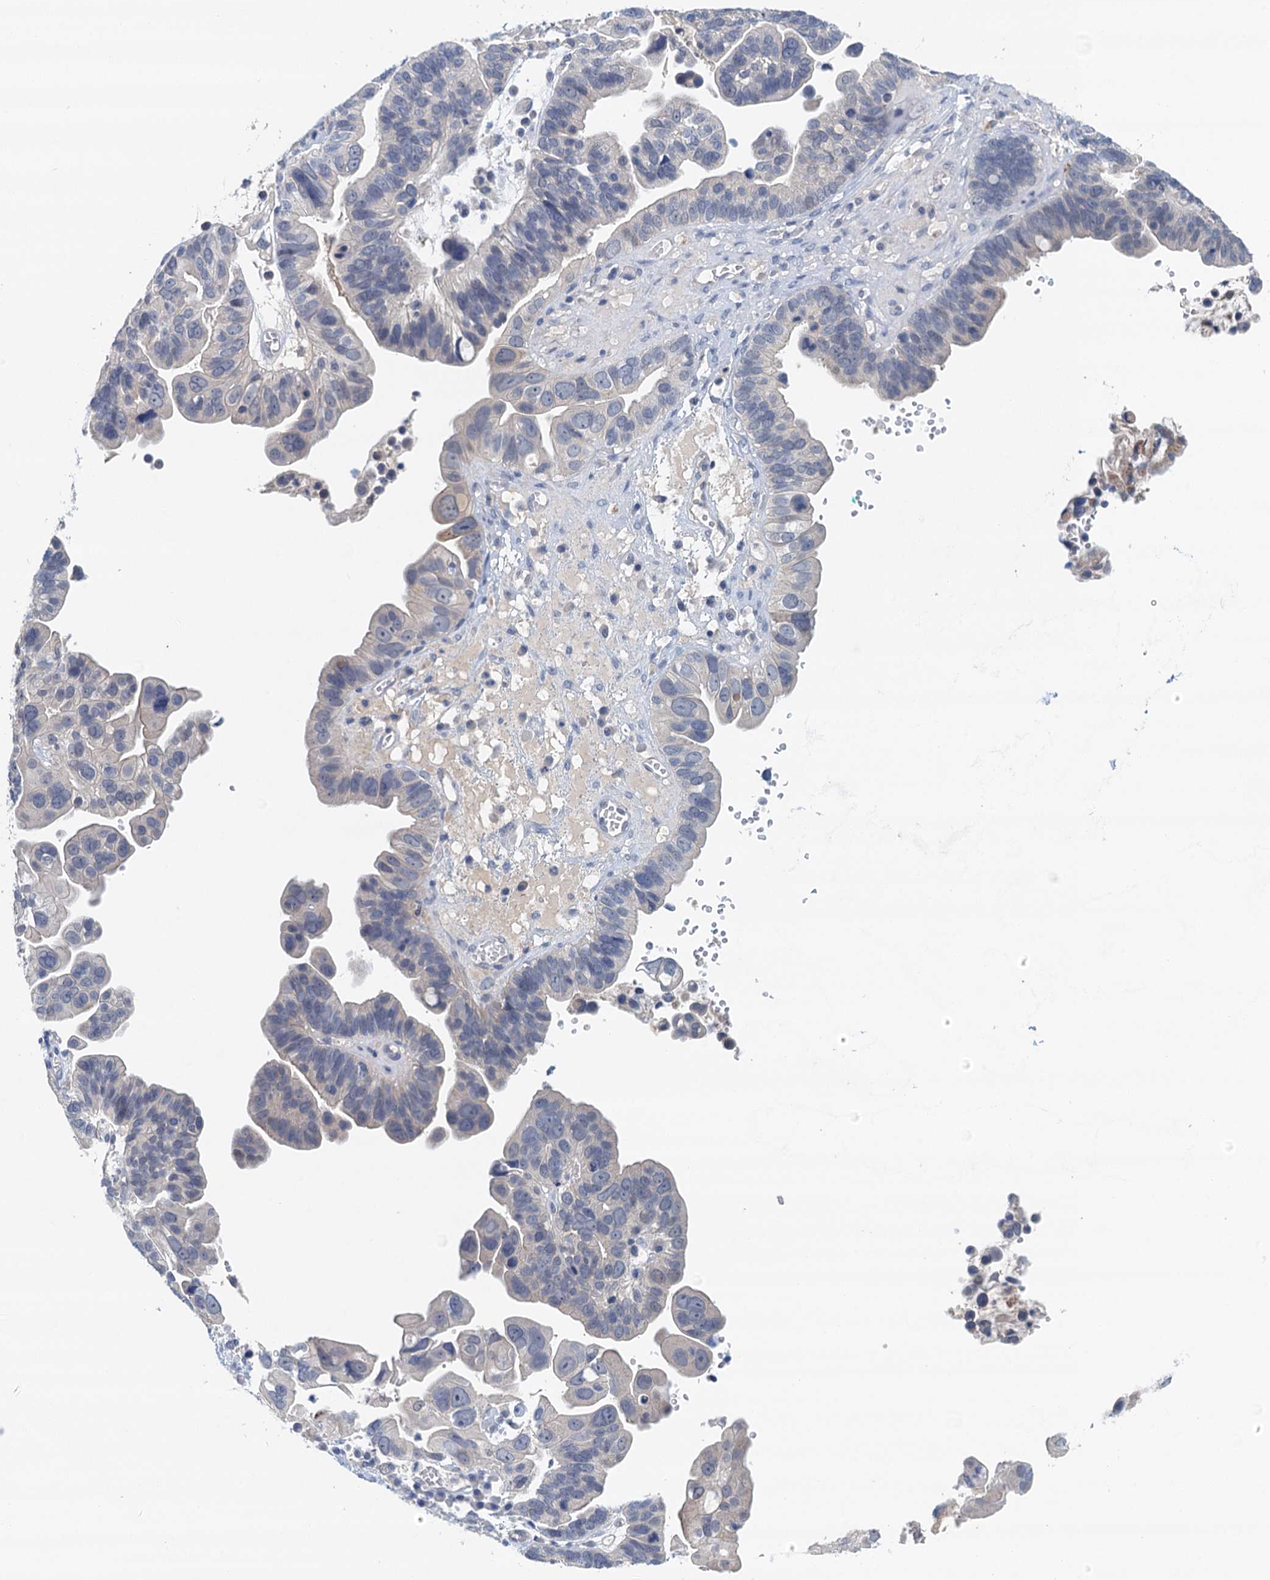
{"staining": {"intensity": "negative", "quantity": "none", "location": "none"}, "tissue": "ovarian cancer", "cell_type": "Tumor cells", "image_type": "cancer", "snomed": [{"axis": "morphology", "description": "Cystadenocarcinoma, serous, NOS"}, {"axis": "topography", "description": "Ovary"}], "caption": "Tumor cells are negative for brown protein staining in serous cystadenocarcinoma (ovarian). (DAB (3,3'-diaminobenzidine) immunohistochemistry (IHC) with hematoxylin counter stain).", "gene": "NUBP2", "patient": {"sex": "female", "age": 56}}